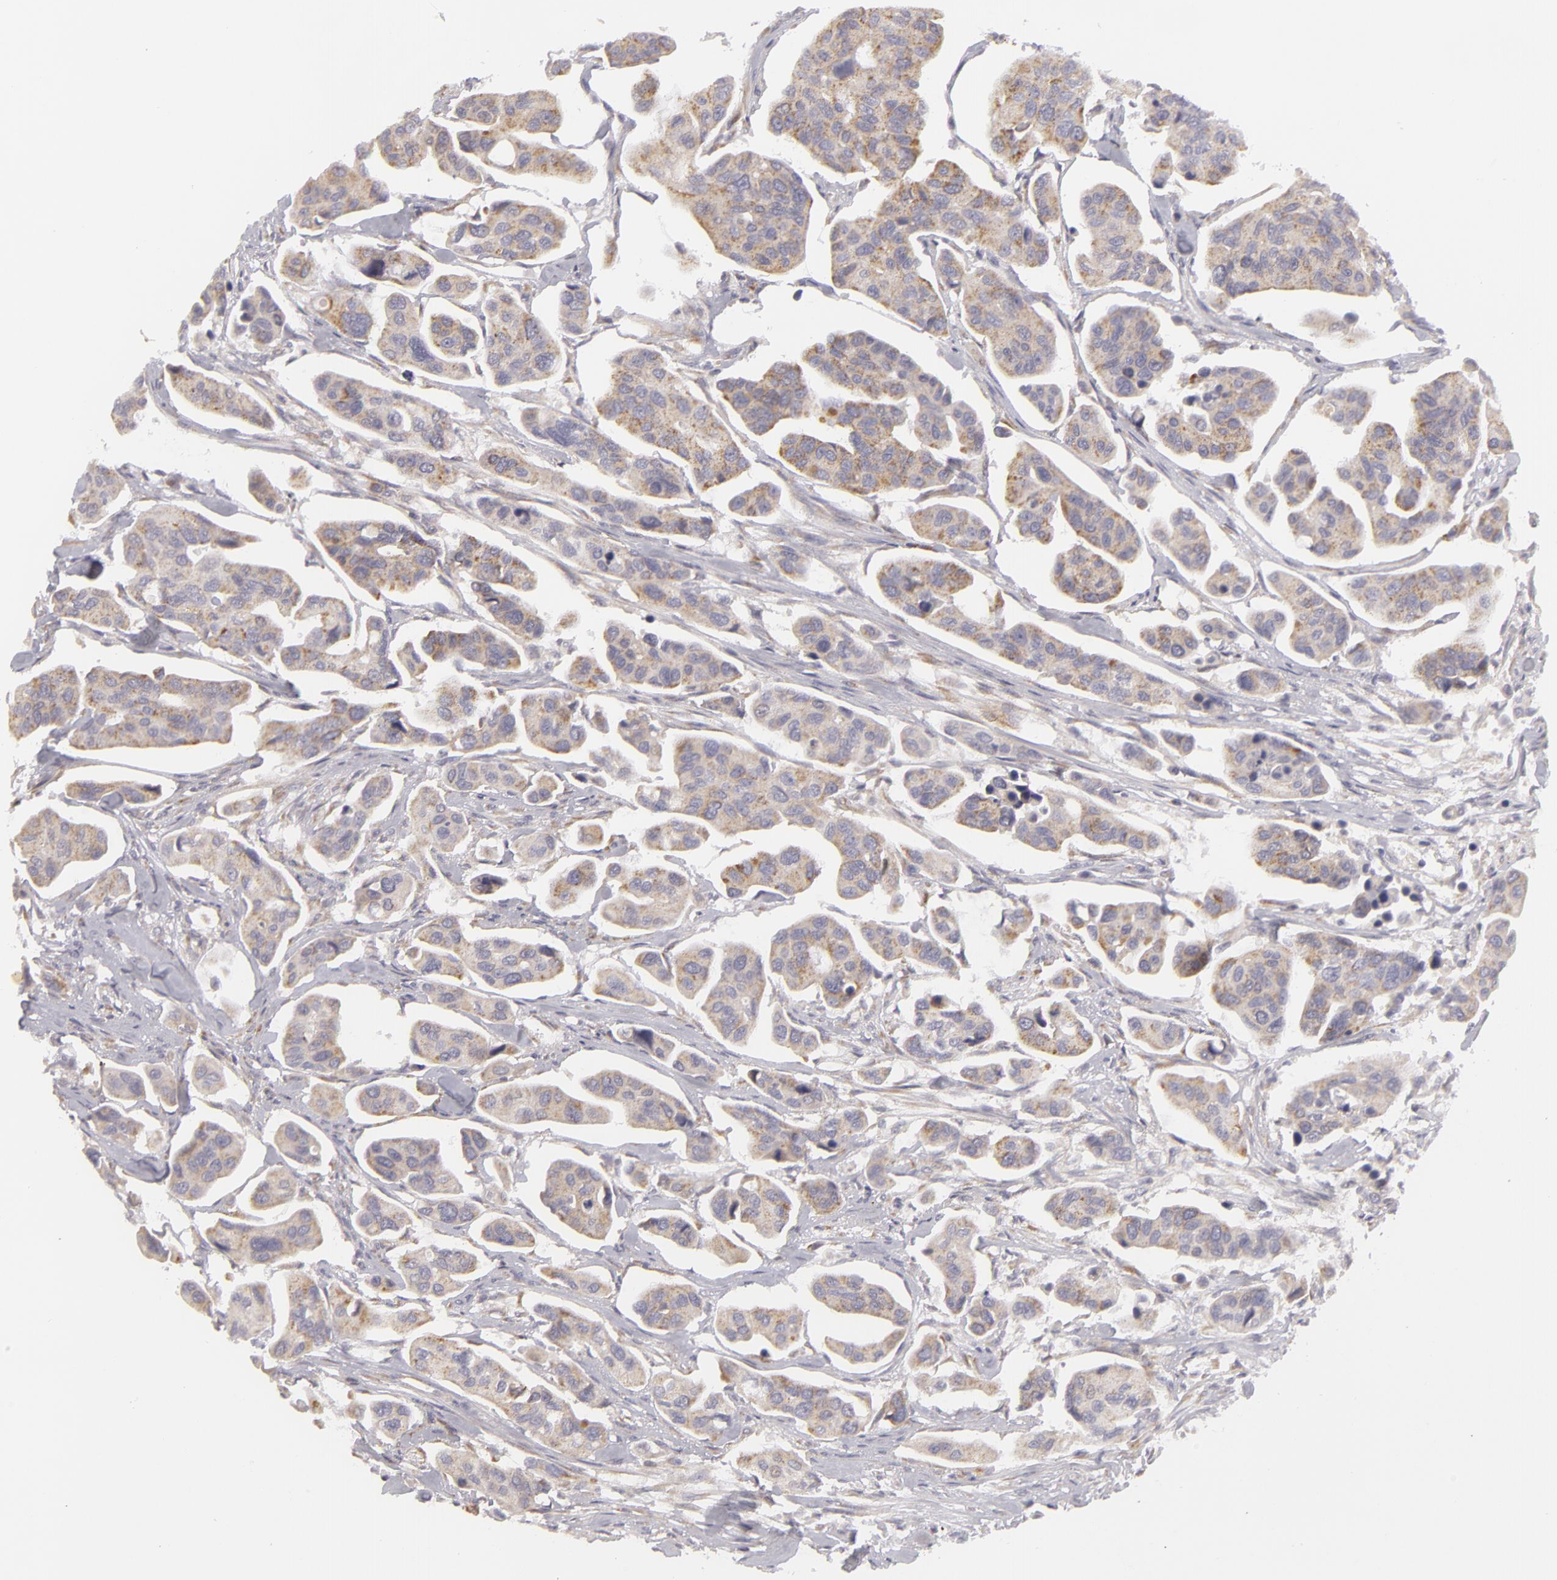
{"staining": {"intensity": "weak", "quantity": ">75%", "location": "cytoplasmic/membranous"}, "tissue": "urothelial cancer", "cell_type": "Tumor cells", "image_type": "cancer", "snomed": [{"axis": "morphology", "description": "Adenocarcinoma, NOS"}, {"axis": "topography", "description": "Urinary bladder"}], "caption": "Immunohistochemical staining of human adenocarcinoma demonstrates low levels of weak cytoplasmic/membranous expression in approximately >75% of tumor cells.", "gene": "ATP2B3", "patient": {"sex": "male", "age": 61}}